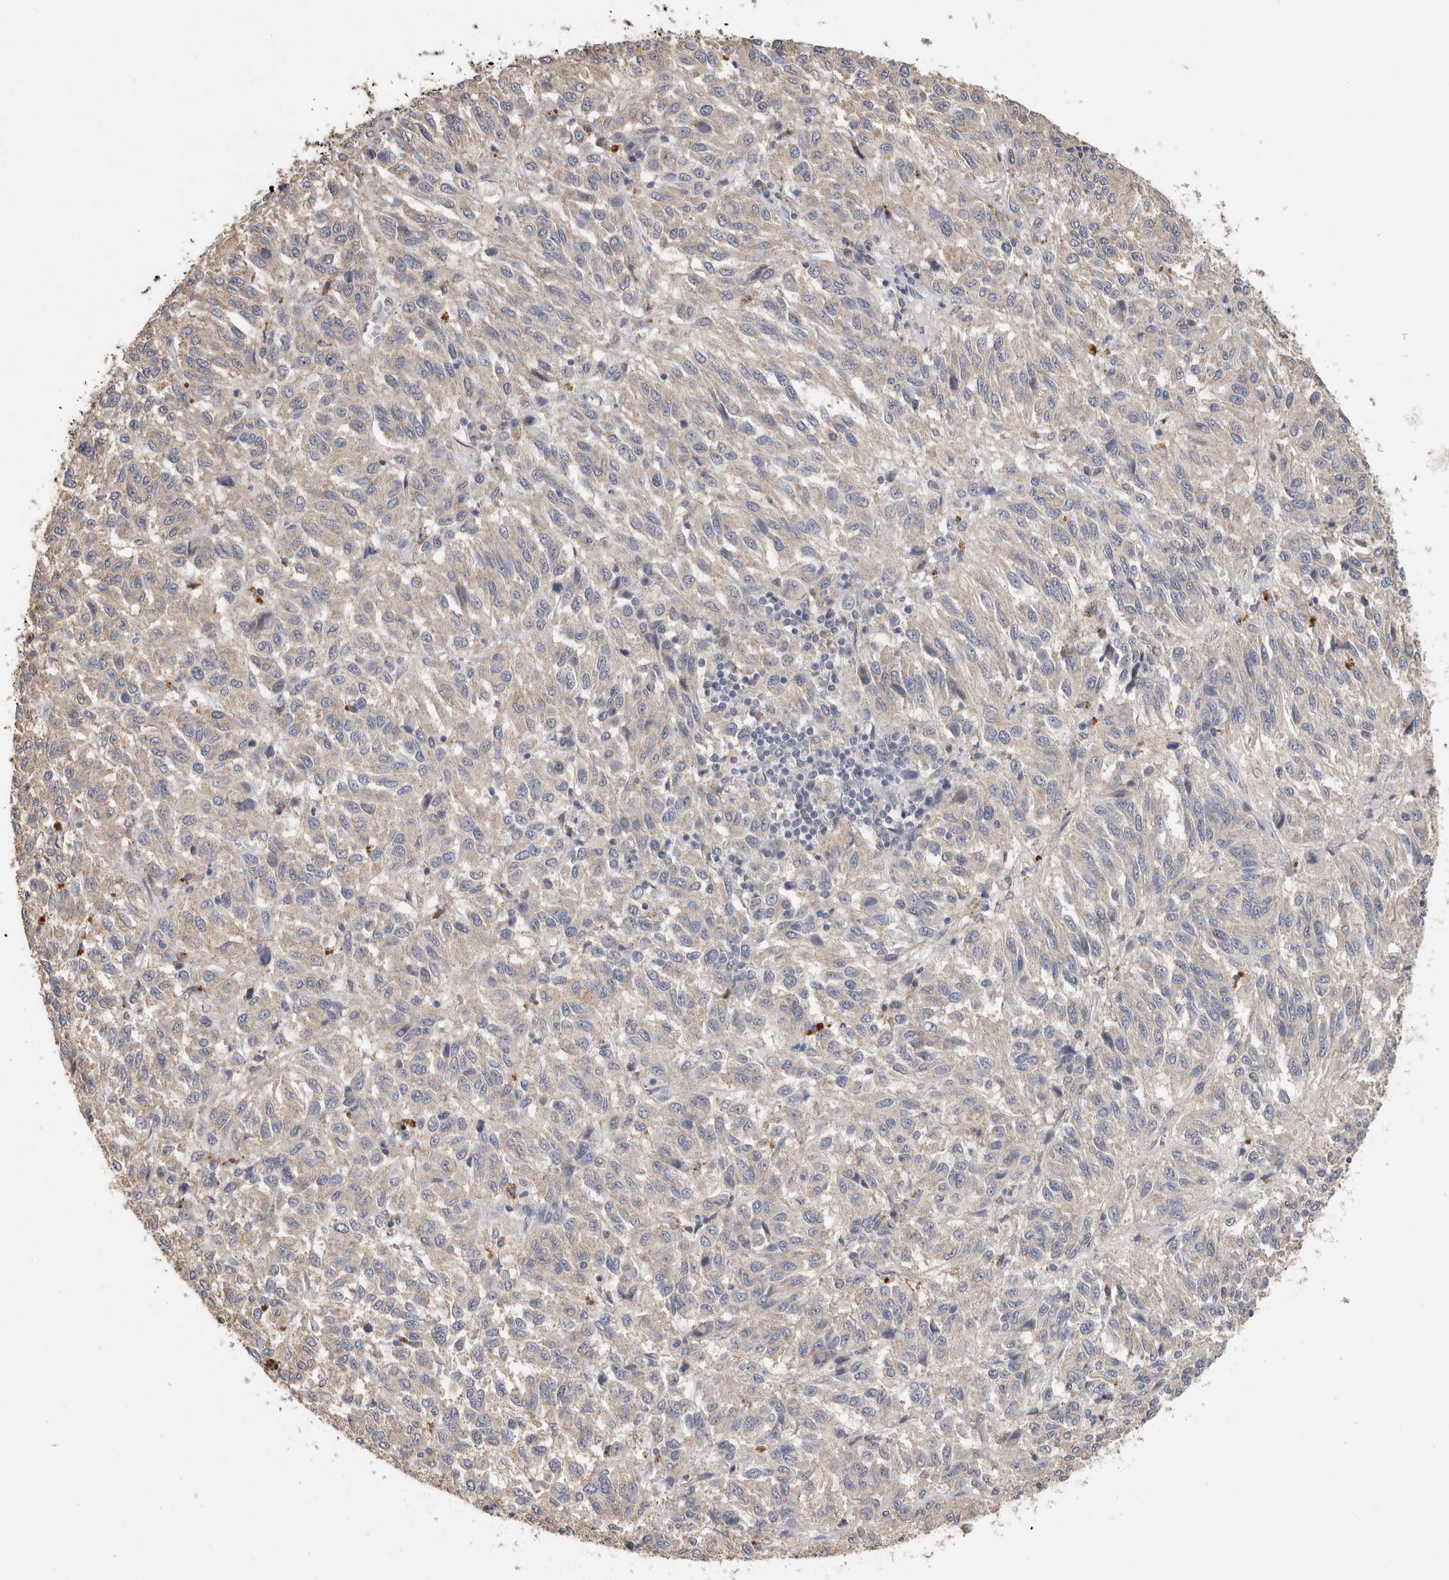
{"staining": {"intensity": "negative", "quantity": "none", "location": "none"}, "tissue": "melanoma", "cell_type": "Tumor cells", "image_type": "cancer", "snomed": [{"axis": "morphology", "description": "Malignant melanoma, Metastatic site"}, {"axis": "topography", "description": "Lung"}], "caption": "The photomicrograph displays no staining of tumor cells in melanoma.", "gene": "CNTFR", "patient": {"sex": "male", "age": 64}}